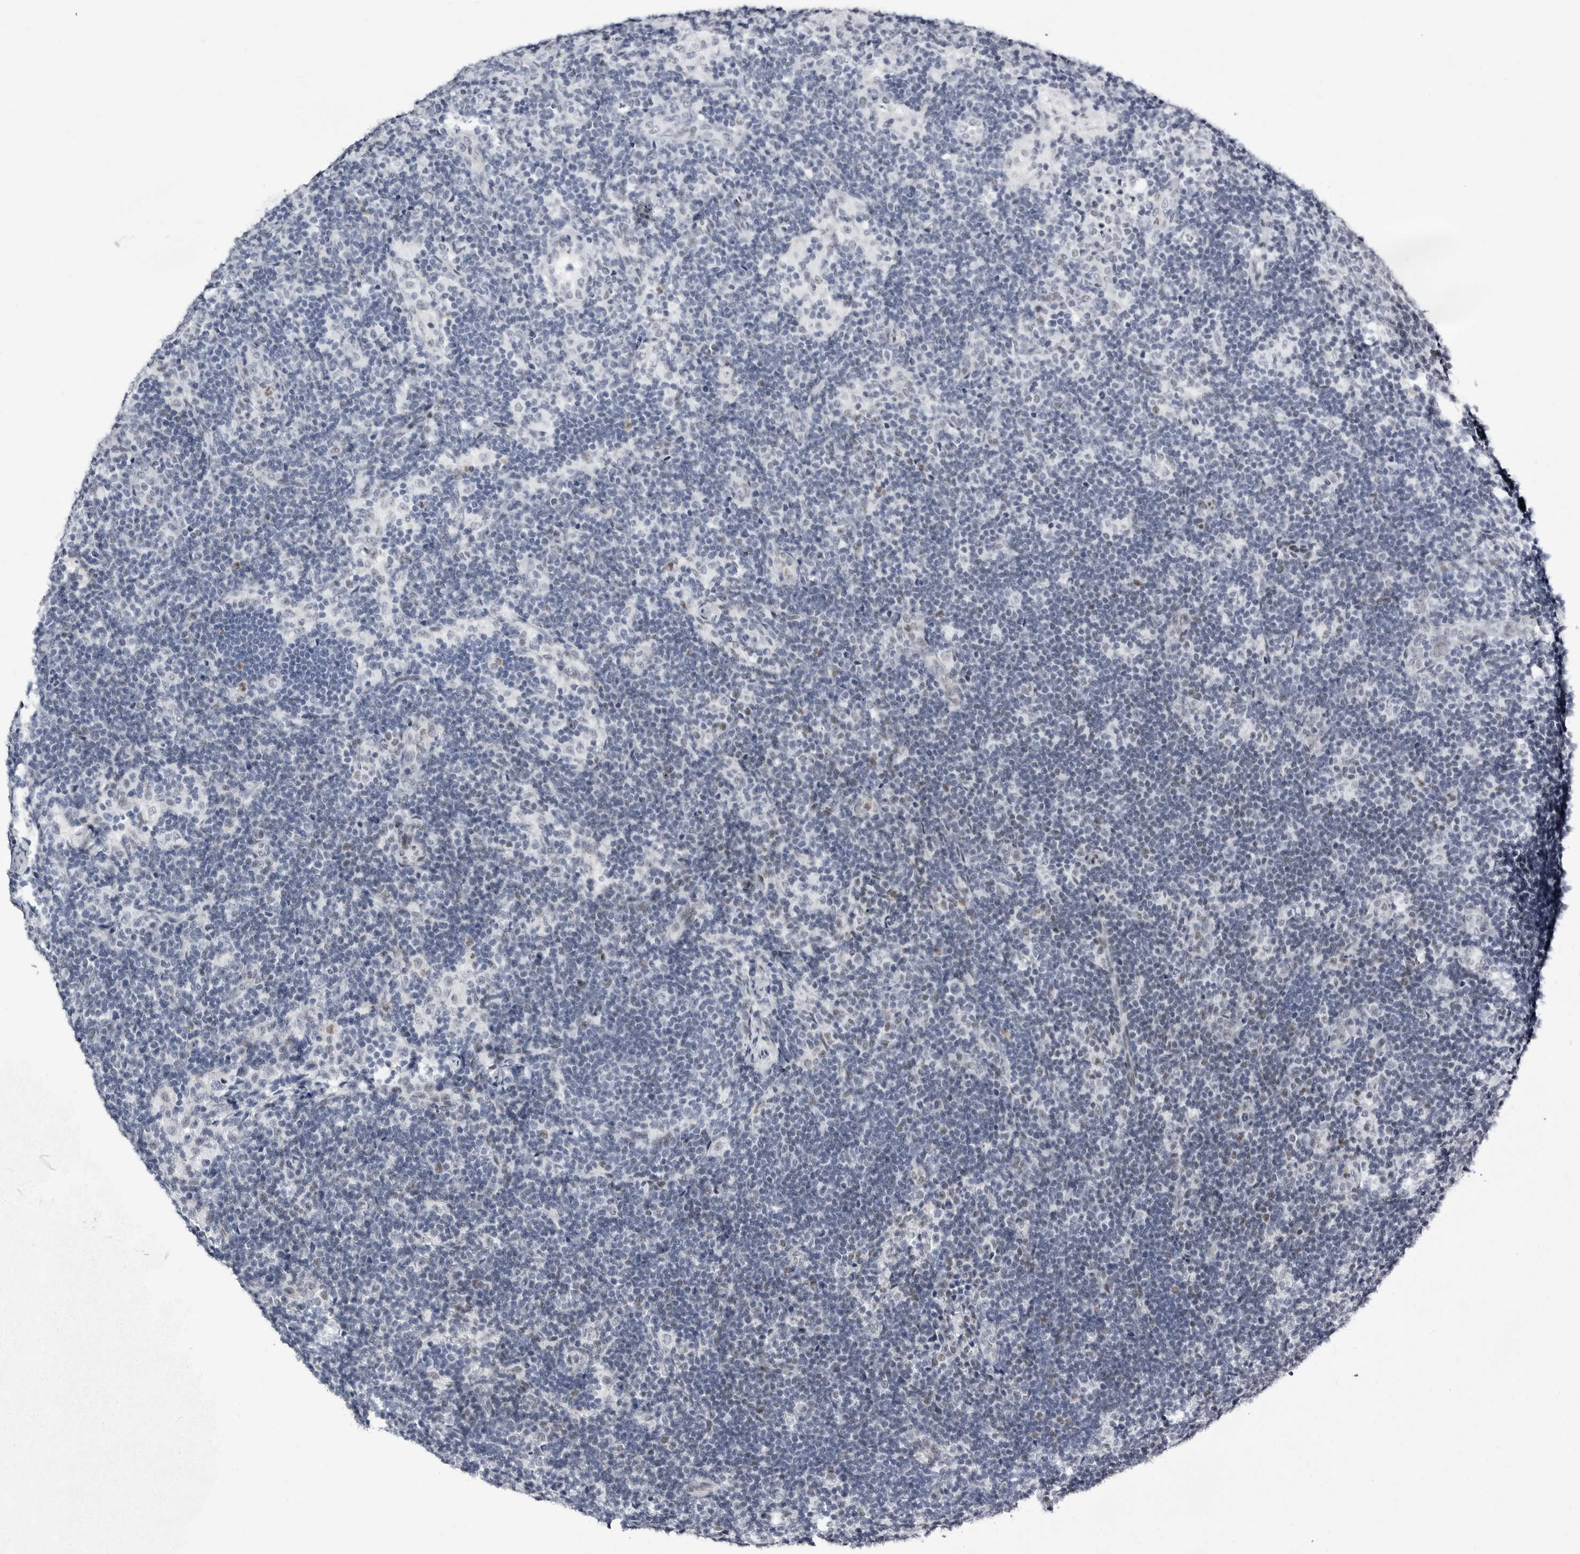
{"staining": {"intensity": "negative", "quantity": "none", "location": "none"}, "tissue": "lymph node", "cell_type": "Germinal center cells", "image_type": "normal", "snomed": [{"axis": "morphology", "description": "Normal tissue, NOS"}, {"axis": "topography", "description": "Lymph node"}], "caption": "DAB (3,3'-diaminobenzidine) immunohistochemical staining of normal human lymph node displays no significant positivity in germinal center cells.", "gene": "VEZF1", "patient": {"sex": "female", "age": 22}}